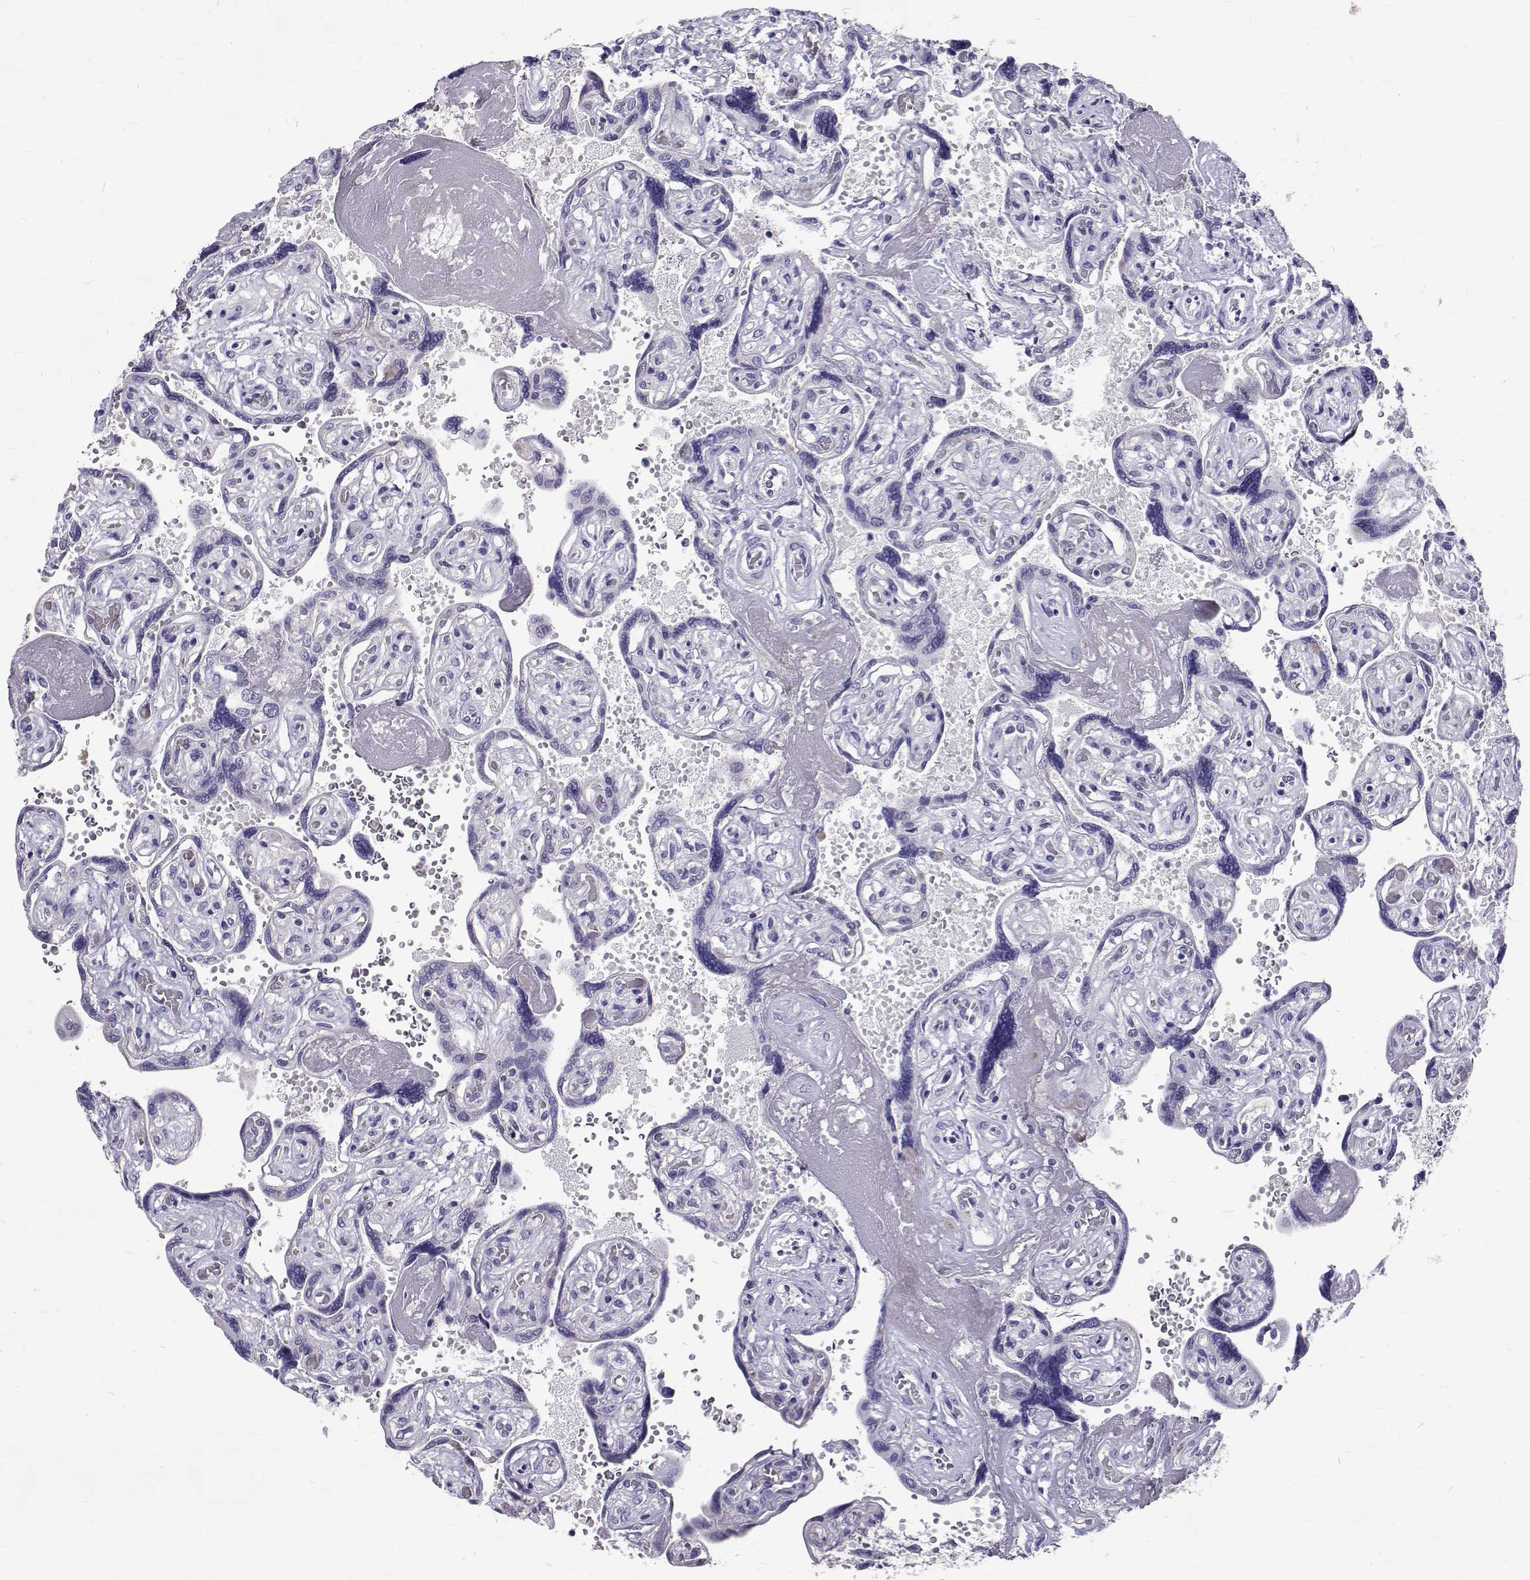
{"staining": {"intensity": "negative", "quantity": "none", "location": "none"}, "tissue": "placenta", "cell_type": "Decidual cells", "image_type": "normal", "snomed": [{"axis": "morphology", "description": "Normal tissue, NOS"}, {"axis": "topography", "description": "Placenta"}], "caption": "DAB immunohistochemical staining of unremarkable human placenta displays no significant expression in decidual cells.", "gene": "IGSF1", "patient": {"sex": "female", "age": 32}}